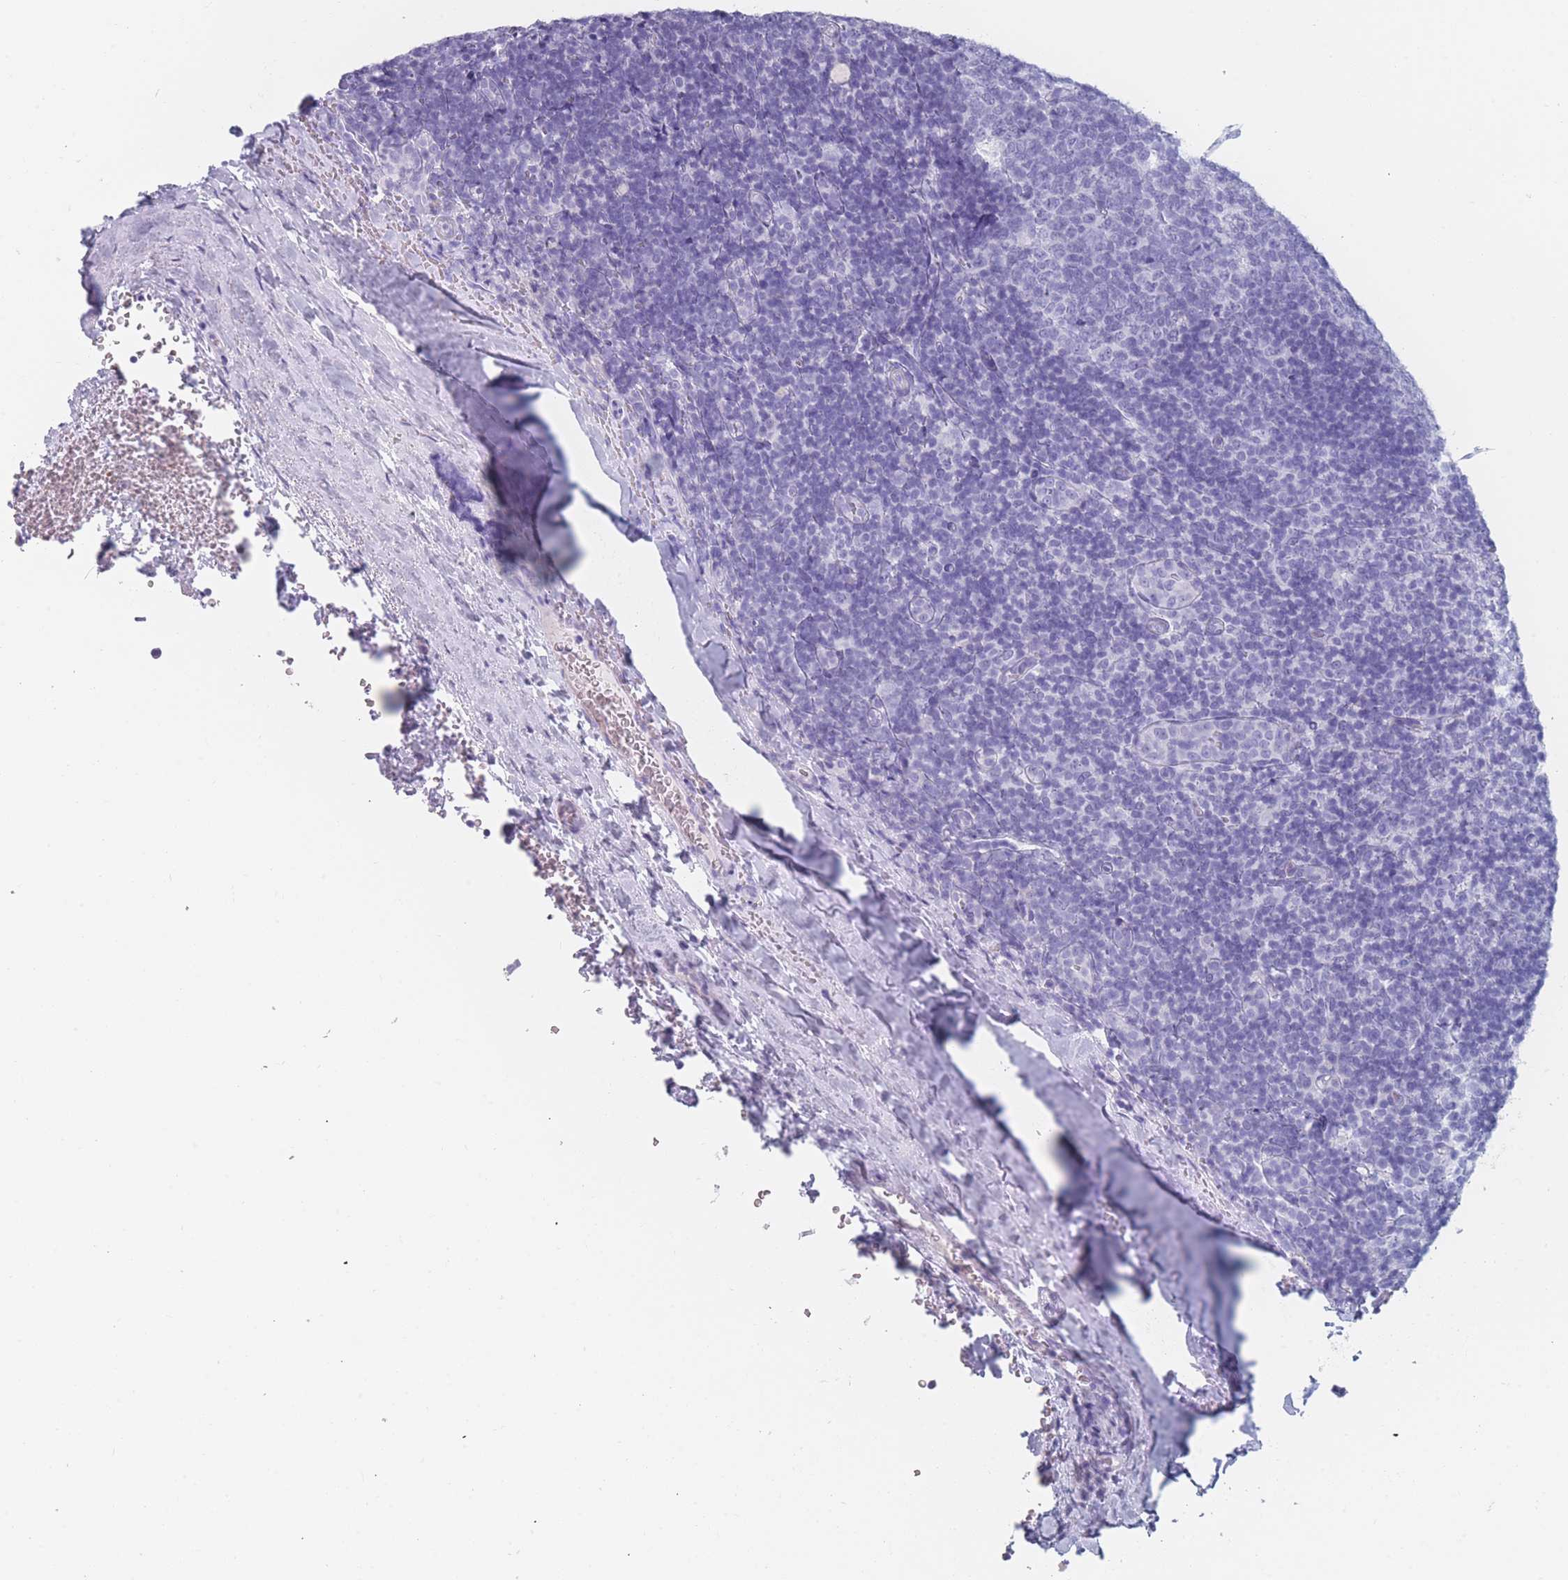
{"staining": {"intensity": "negative", "quantity": "none", "location": "none"}, "tissue": "tonsil", "cell_type": "Germinal center cells", "image_type": "normal", "snomed": [{"axis": "morphology", "description": "Normal tissue, NOS"}, {"axis": "topography", "description": "Tonsil"}], "caption": "This is an immunohistochemistry (IHC) micrograph of unremarkable human tonsil. There is no expression in germinal center cells.", "gene": "OR5D16", "patient": {"sex": "male", "age": 17}}